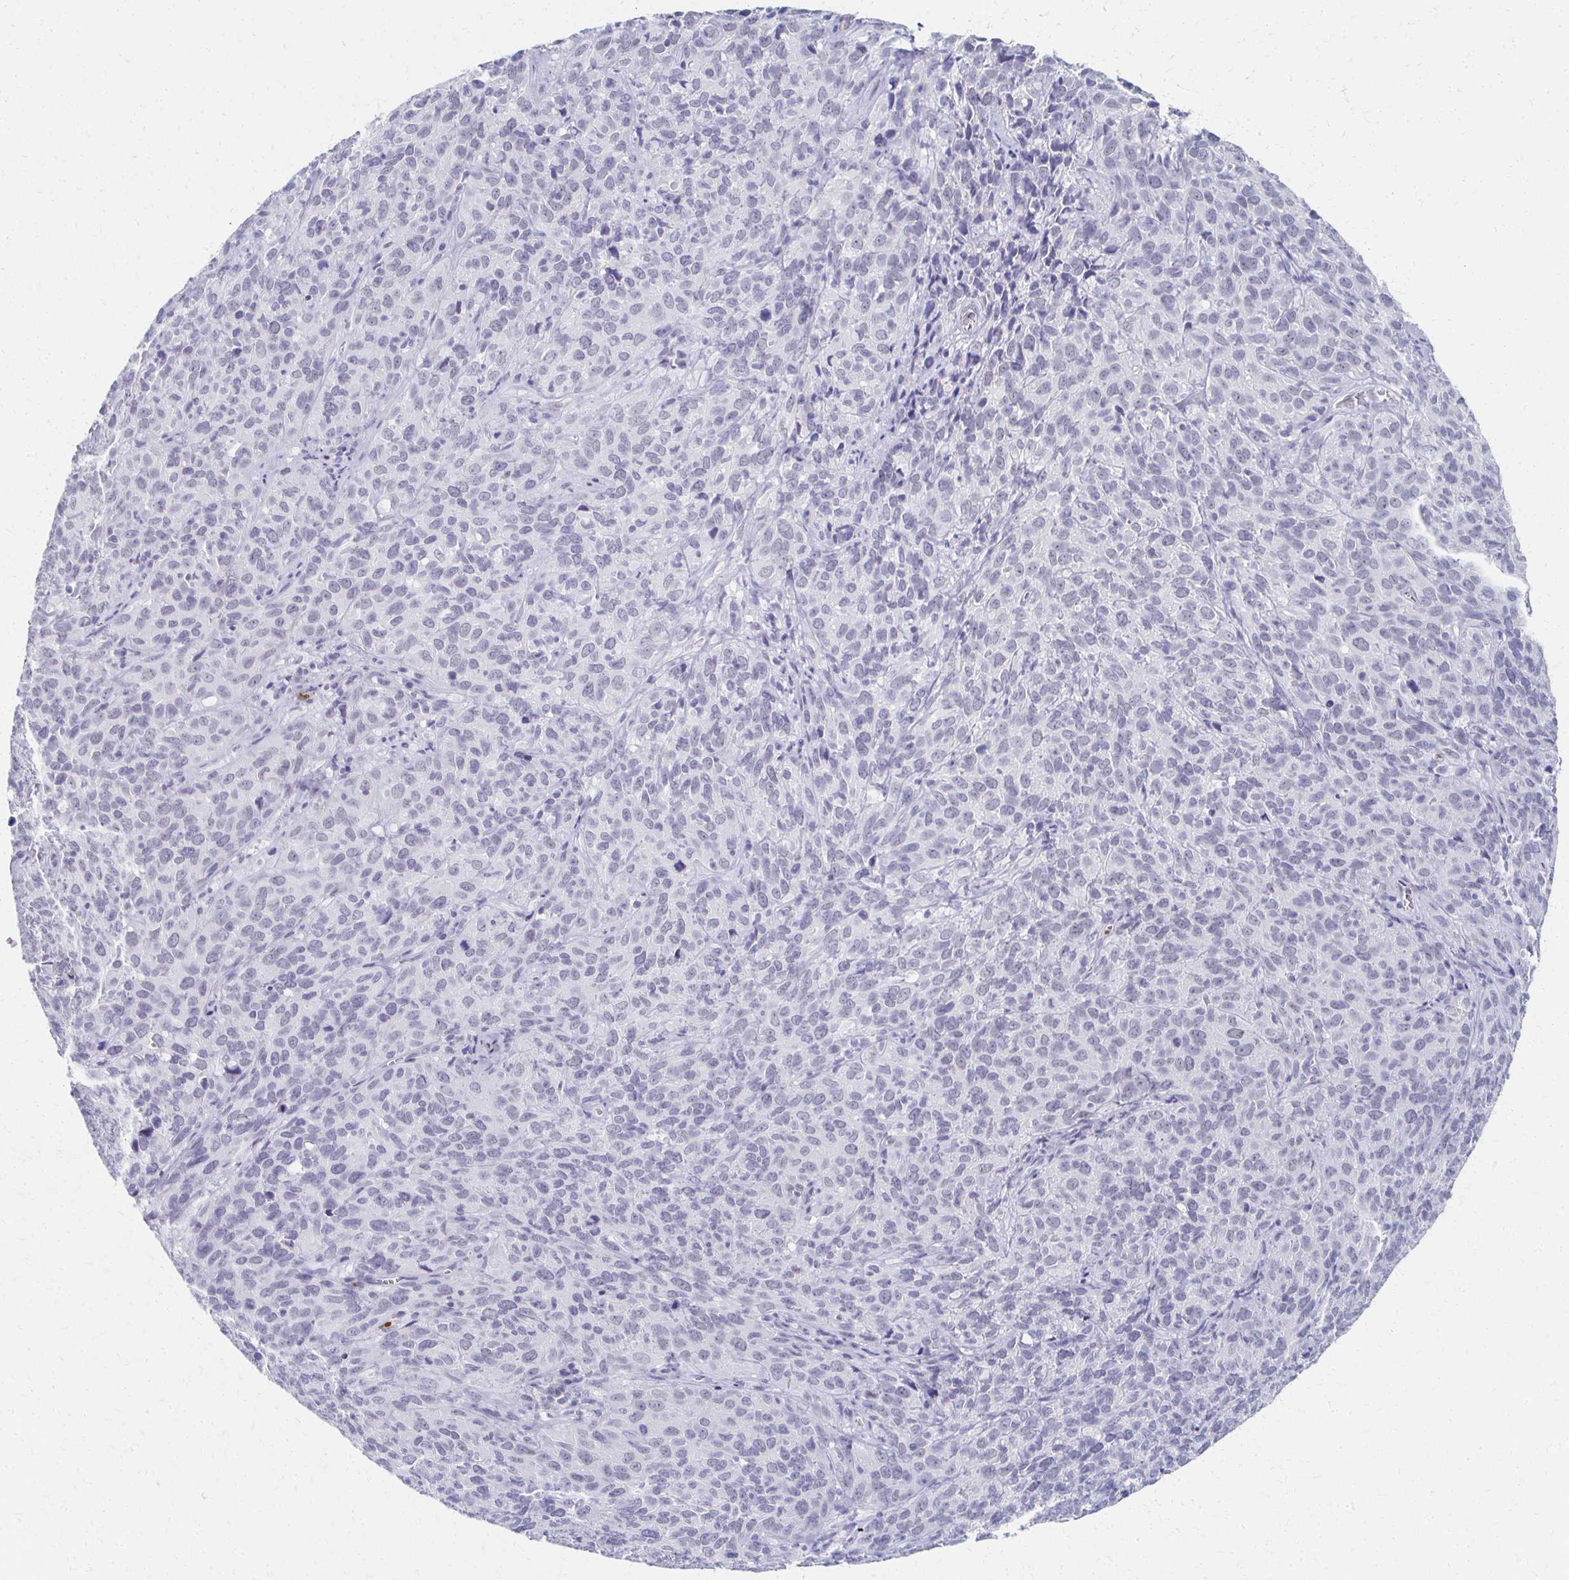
{"staining": {"intensity": "negative", "quantity": "none", "location": "none"}, "tissue": "cervical cancer", "cell_type": "Tumor cells", "image_type": "cancer", "snomed": [{"axis": "morphology", "description": "Squamous cell carcinoma, NOS"}, {"axis": "topography", "description": "Cervix"}], "caption": "This micrograph is of cervical cancer stained with IHC to label a protein in brown with the nuclei are counter-stained blue. There is no expression in tumor cells.", "gene": "CXCR2", "patient": {"sex": "female", "age": 51}}